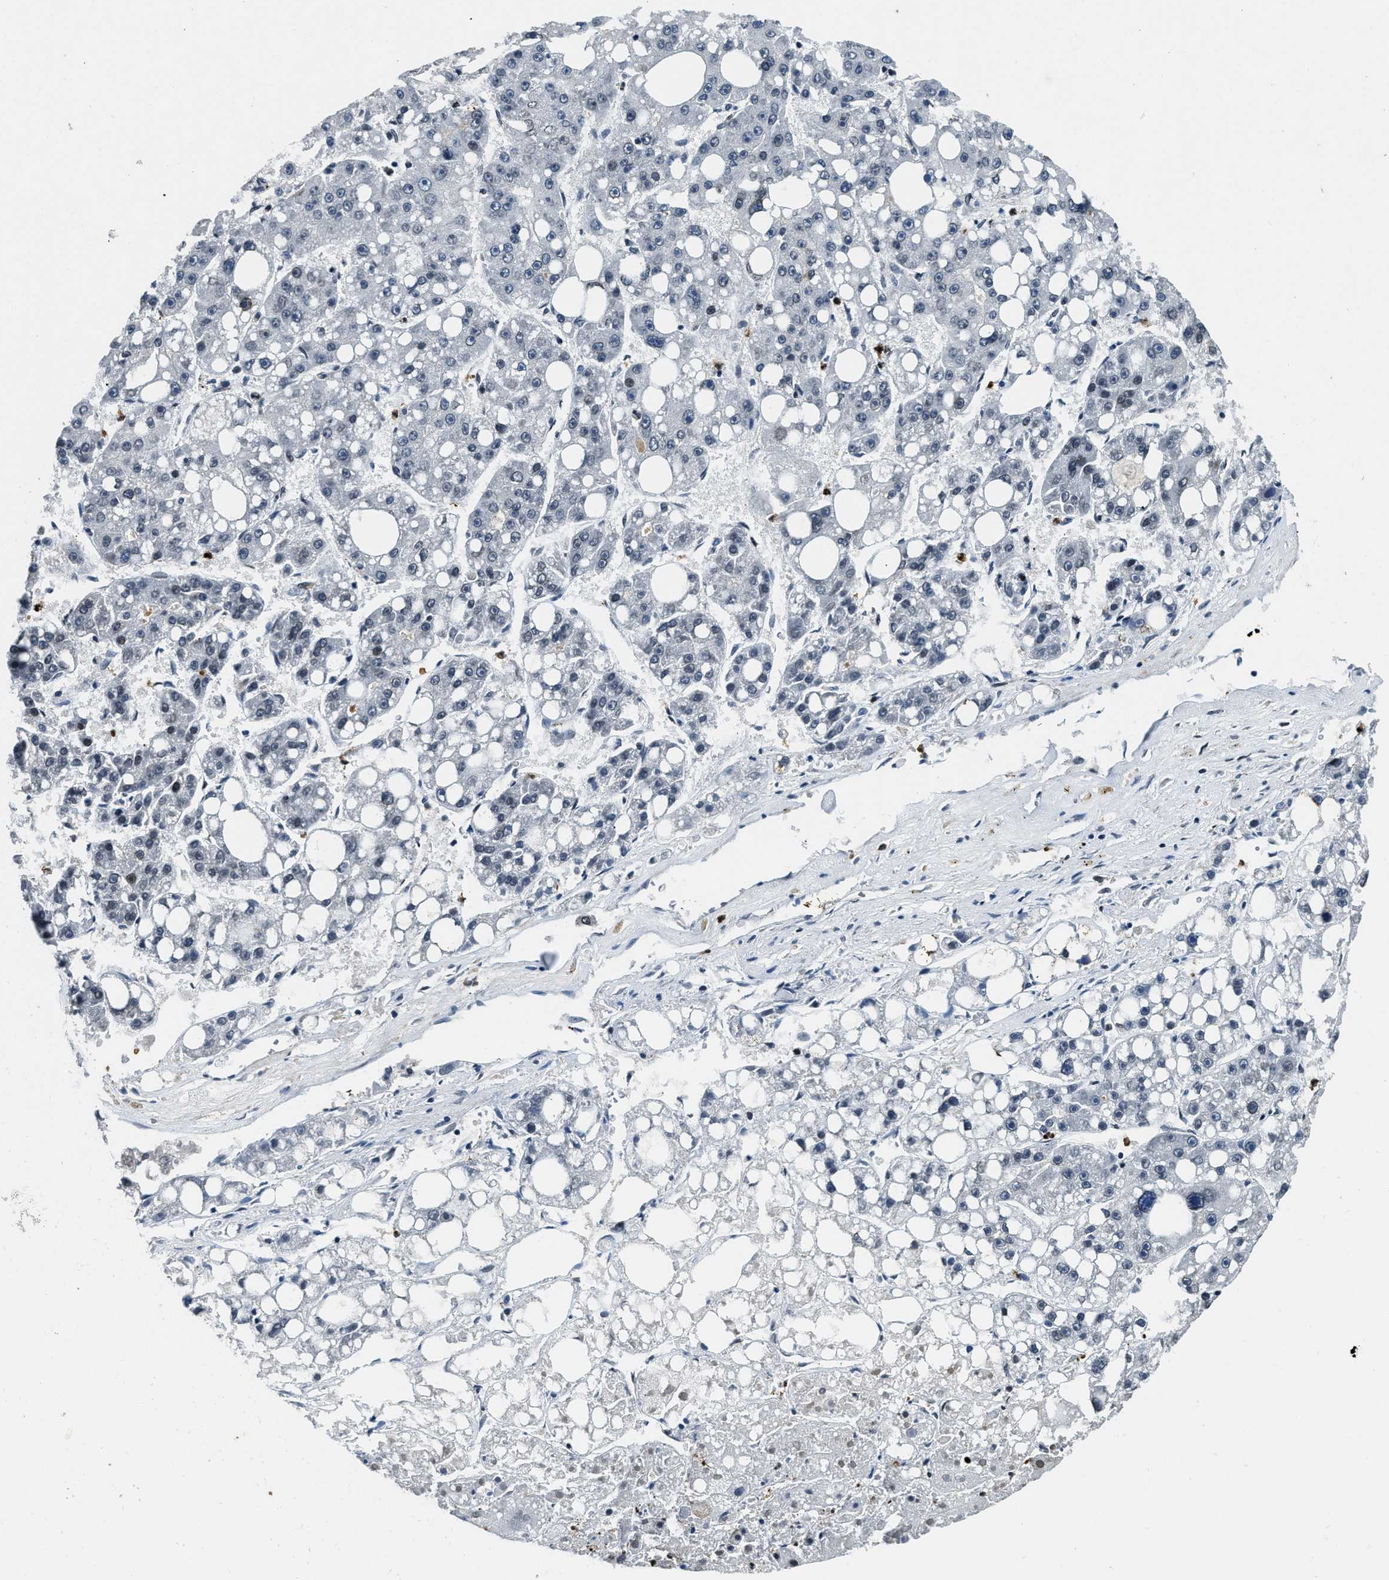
{"staining": {"intensity": "negative", "quantity": "none", "location": "none"}, "tissue": "liver cancer", "cell_type": "Tumor cells", "image_type": "cancer", "snomed": [{"axis": "morphology", "description": "Carcinoma, Hepatocellular, NOS"}, {"axis": "topography", "description": "Liver"}], "caption": "High magnification brightfield microscopy of hepatocellular carcinoma (liver) stained with DAB (3,3'-diaminobenzidine) (brown) and counterstained with hematoxylin (blue): tumor cells show no significant expression. (DAB immunohistochemistry visualized using brightfield microscopy, high magnification).", "gene": "ZC3HC1", "patient": {"sex": "female", "age": 61}}